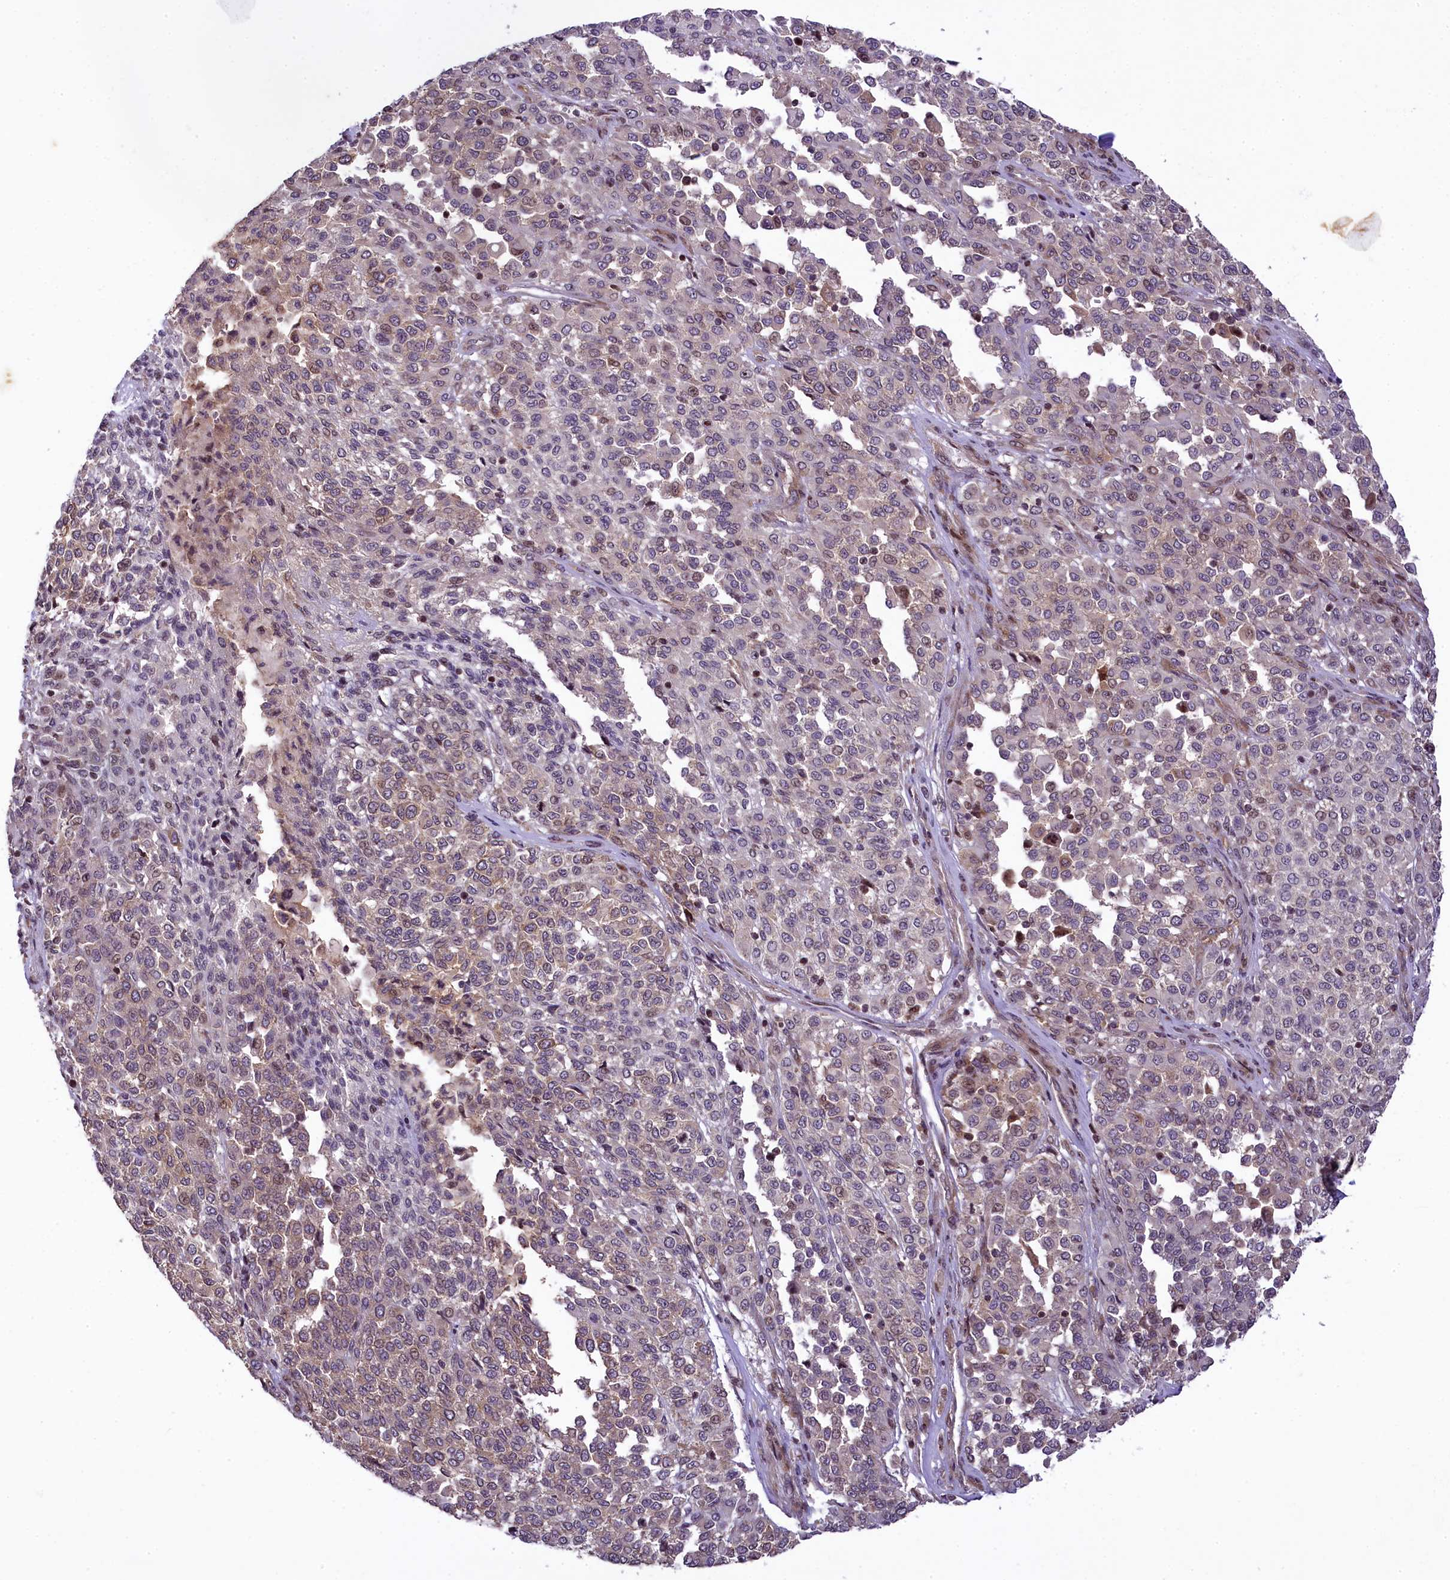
{"staining": {"intensity": "weak", "quantity": "<25%", "location": "nuclear"}, "tissue": "melanoma", "cell_type": "Tumor cells", "image_type": "cancer", "snomed": [{"axis": "morphology", "description": "Malignant melanoma, Metastatic site"}, {"axis": "topography", "description": "Pancreas"}], "caption": "Tumor cells are negative for brown protein staining in melanoma.", "gene": "RBBP8", "patient": {"sex": "female", "age": 30}}